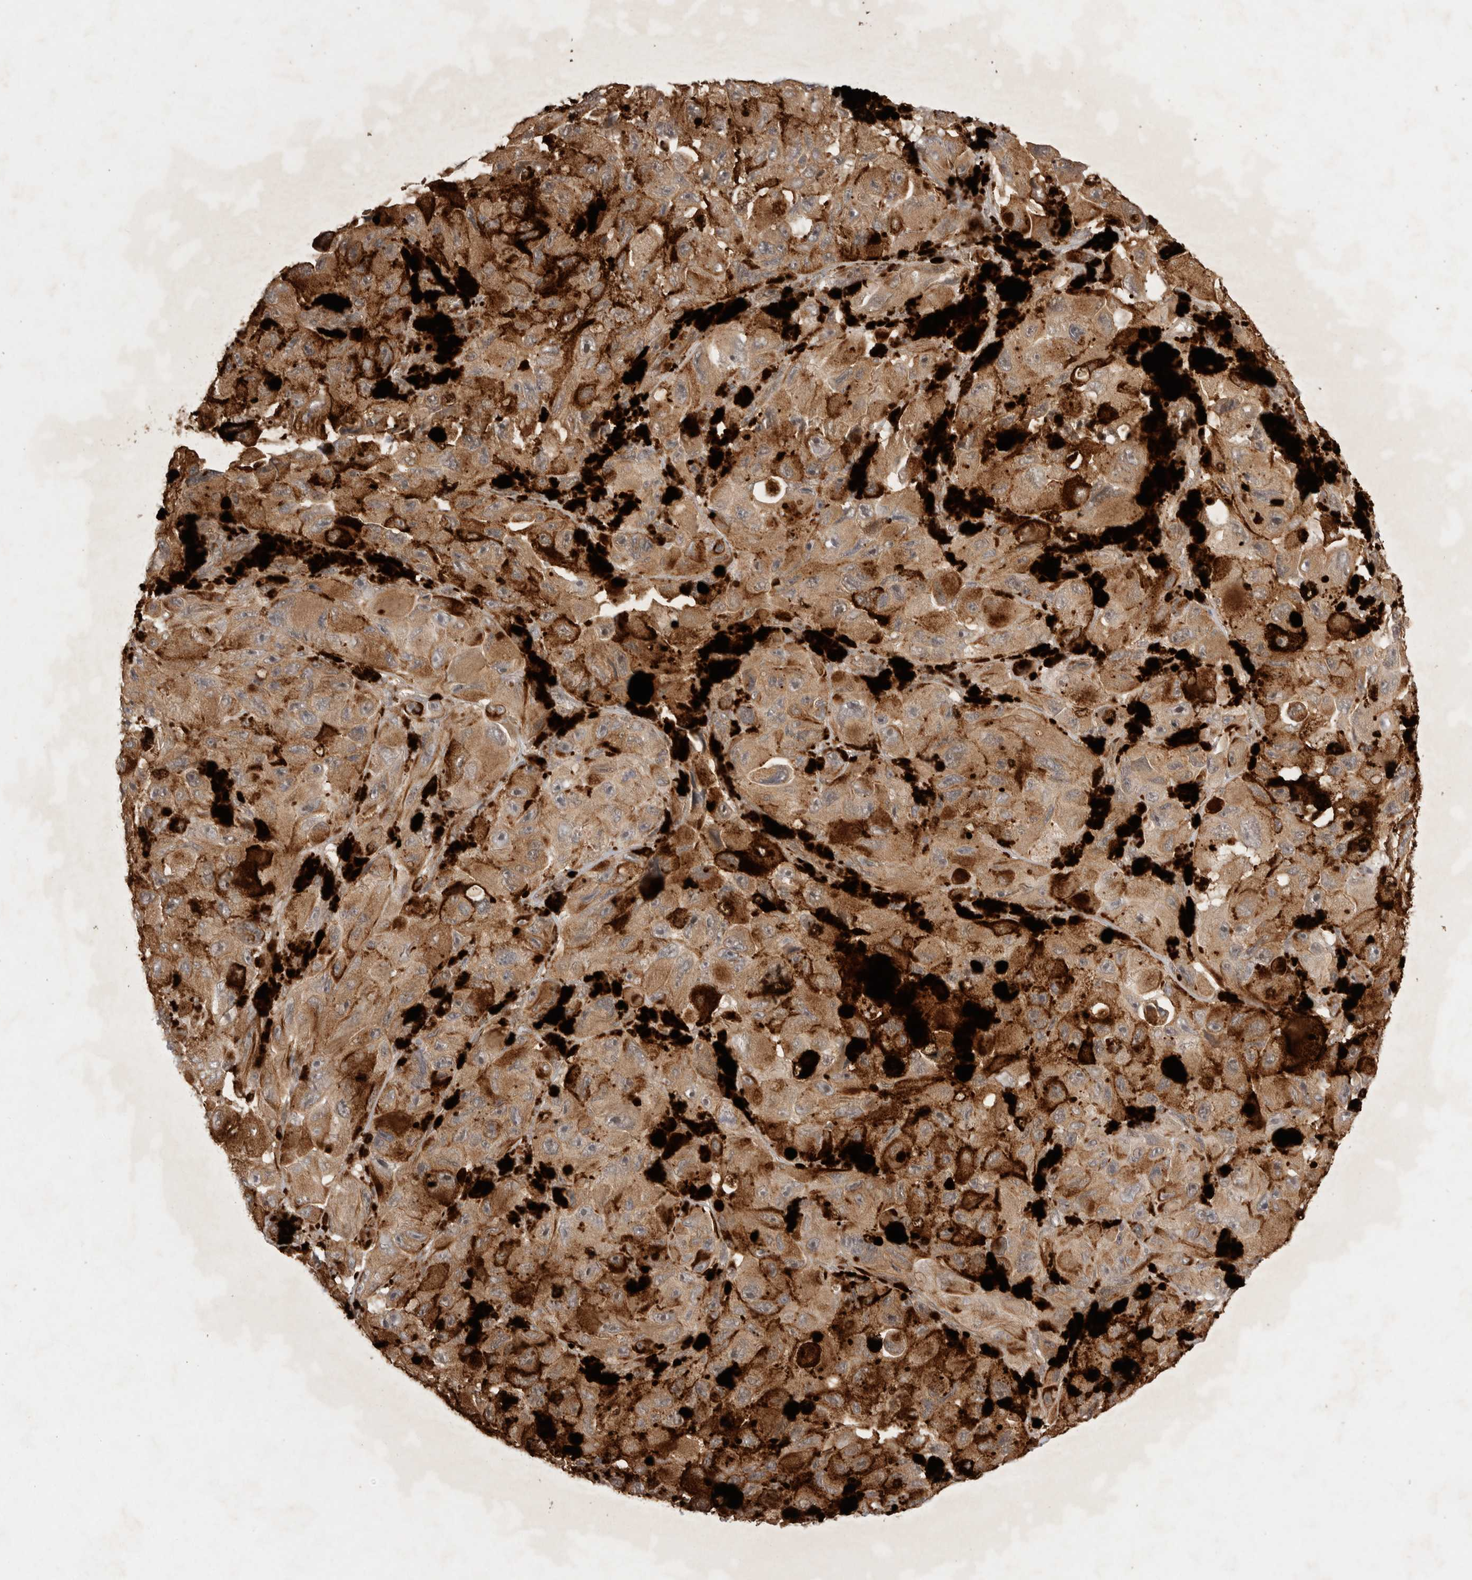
{"staining": {"intensity": "moderate", "quantity": ">75%", "location": "cytoplasmic/membranous"}, "tissue": "melanoma", "cell_type": "Tumor cells", "image_type": "cancer", "snomed": [{"axis": "morphology", "description": "Malignant melanoma, NOS"}, {"axis": "topography", "description": "Skin"}], "caption": "Immunohistochemical staining of human melanoma shows moderate cytoplasmic/membranous protein staining in approximately >75% of tumor cells.", "gene": "NMU", "patient": {"sex": "female", "age": 73}}